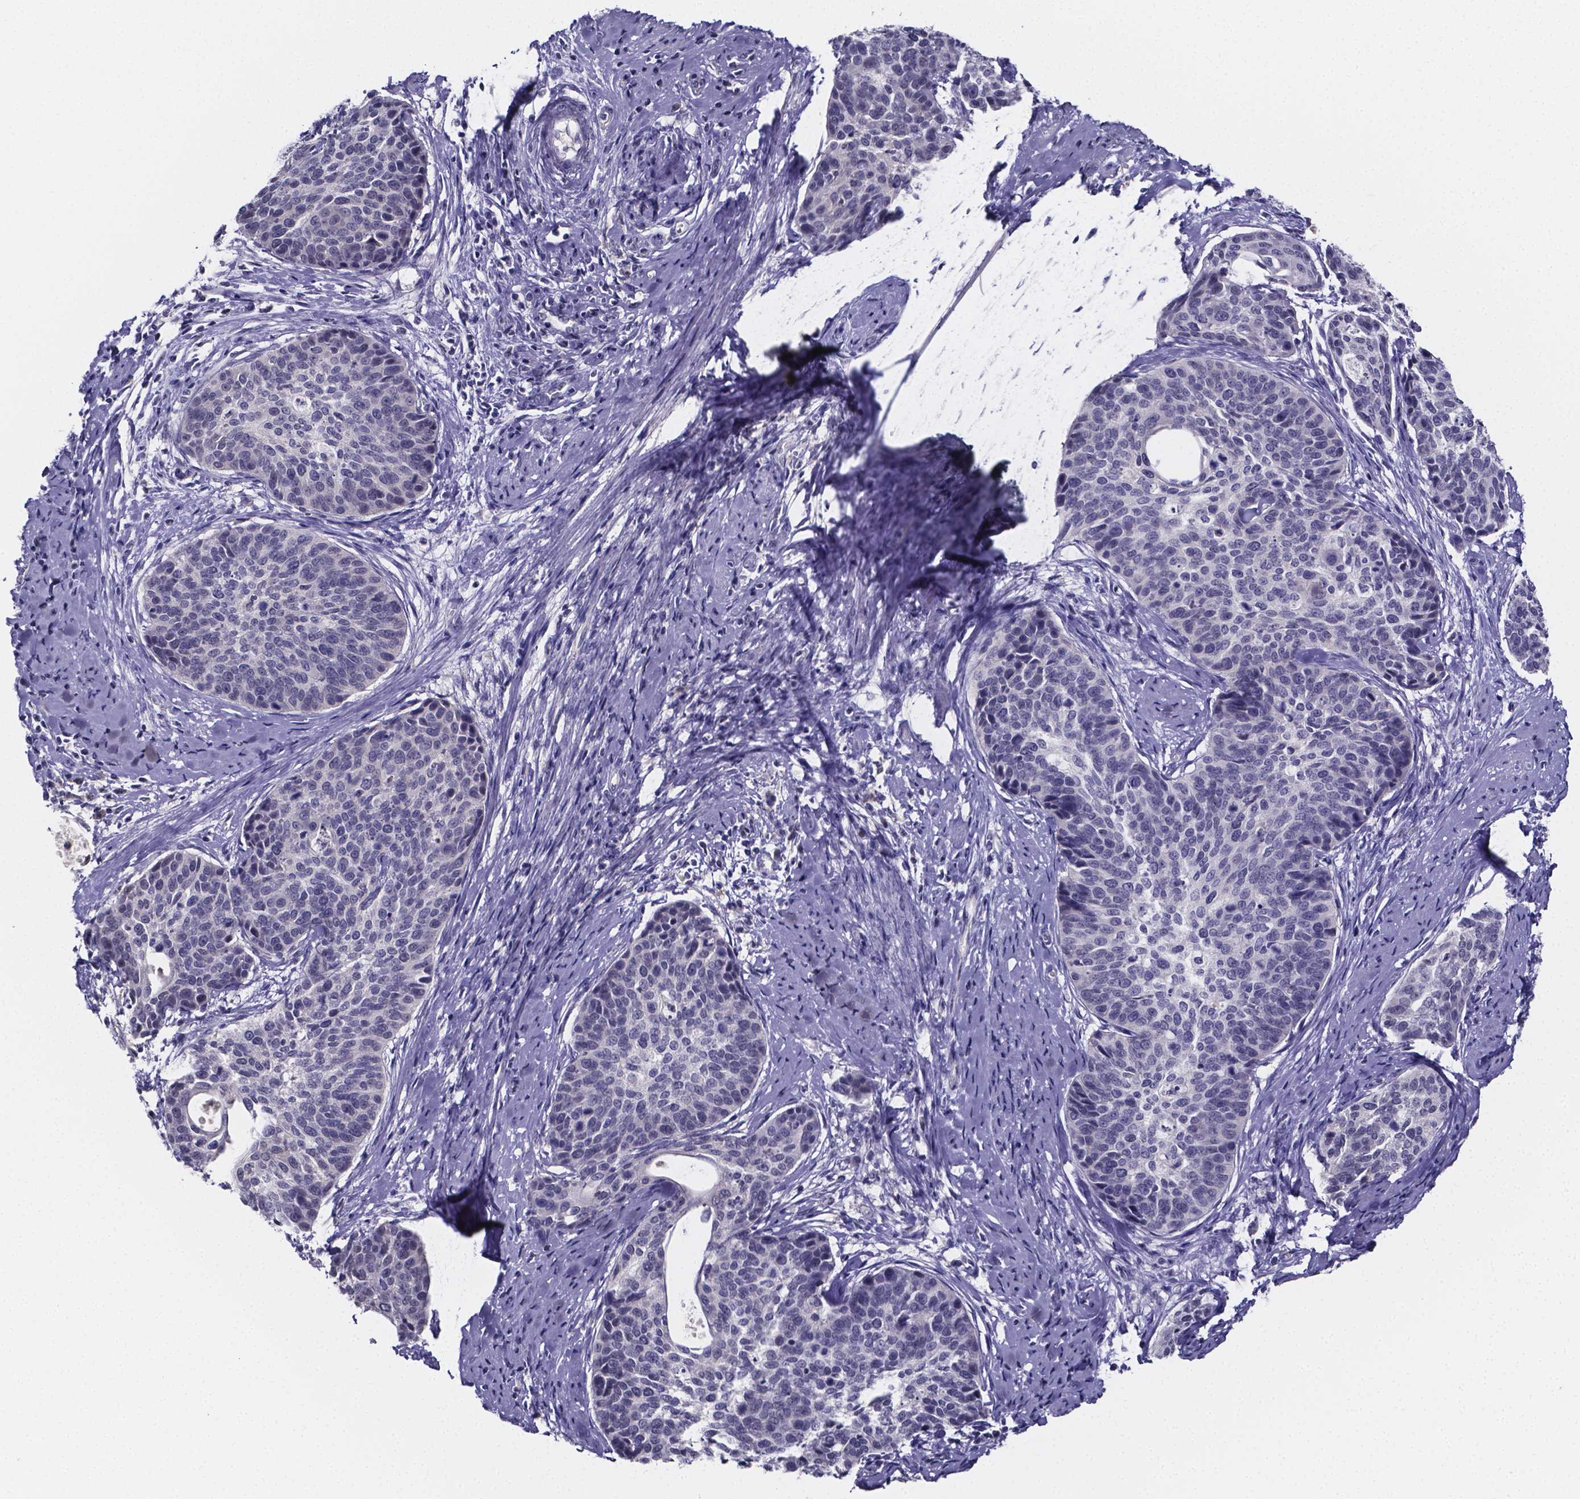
{"staining": {"intensity": "negative", "quantity": "none", "location": "none"}, "tissue": "cervical cancer", "cell_type": "Tumor cells", "image_type": "cancer", "snomed": [{"axis": "morphology", "description": "Squamous cell carcinoma, NOS"}, {"axis": "topography", "description": "Cervix"}], "caption": "The image exhibits no staining of tumor cells in cervical cancer. Brightfield microscopy of IHC stained with DAB (3,3'-diaminobenzidine) (brown) and hematoxylin (blue), captured at high magnification.", "gene": "IZUMO1", "patient": {"sex": "female", "age": 69}}